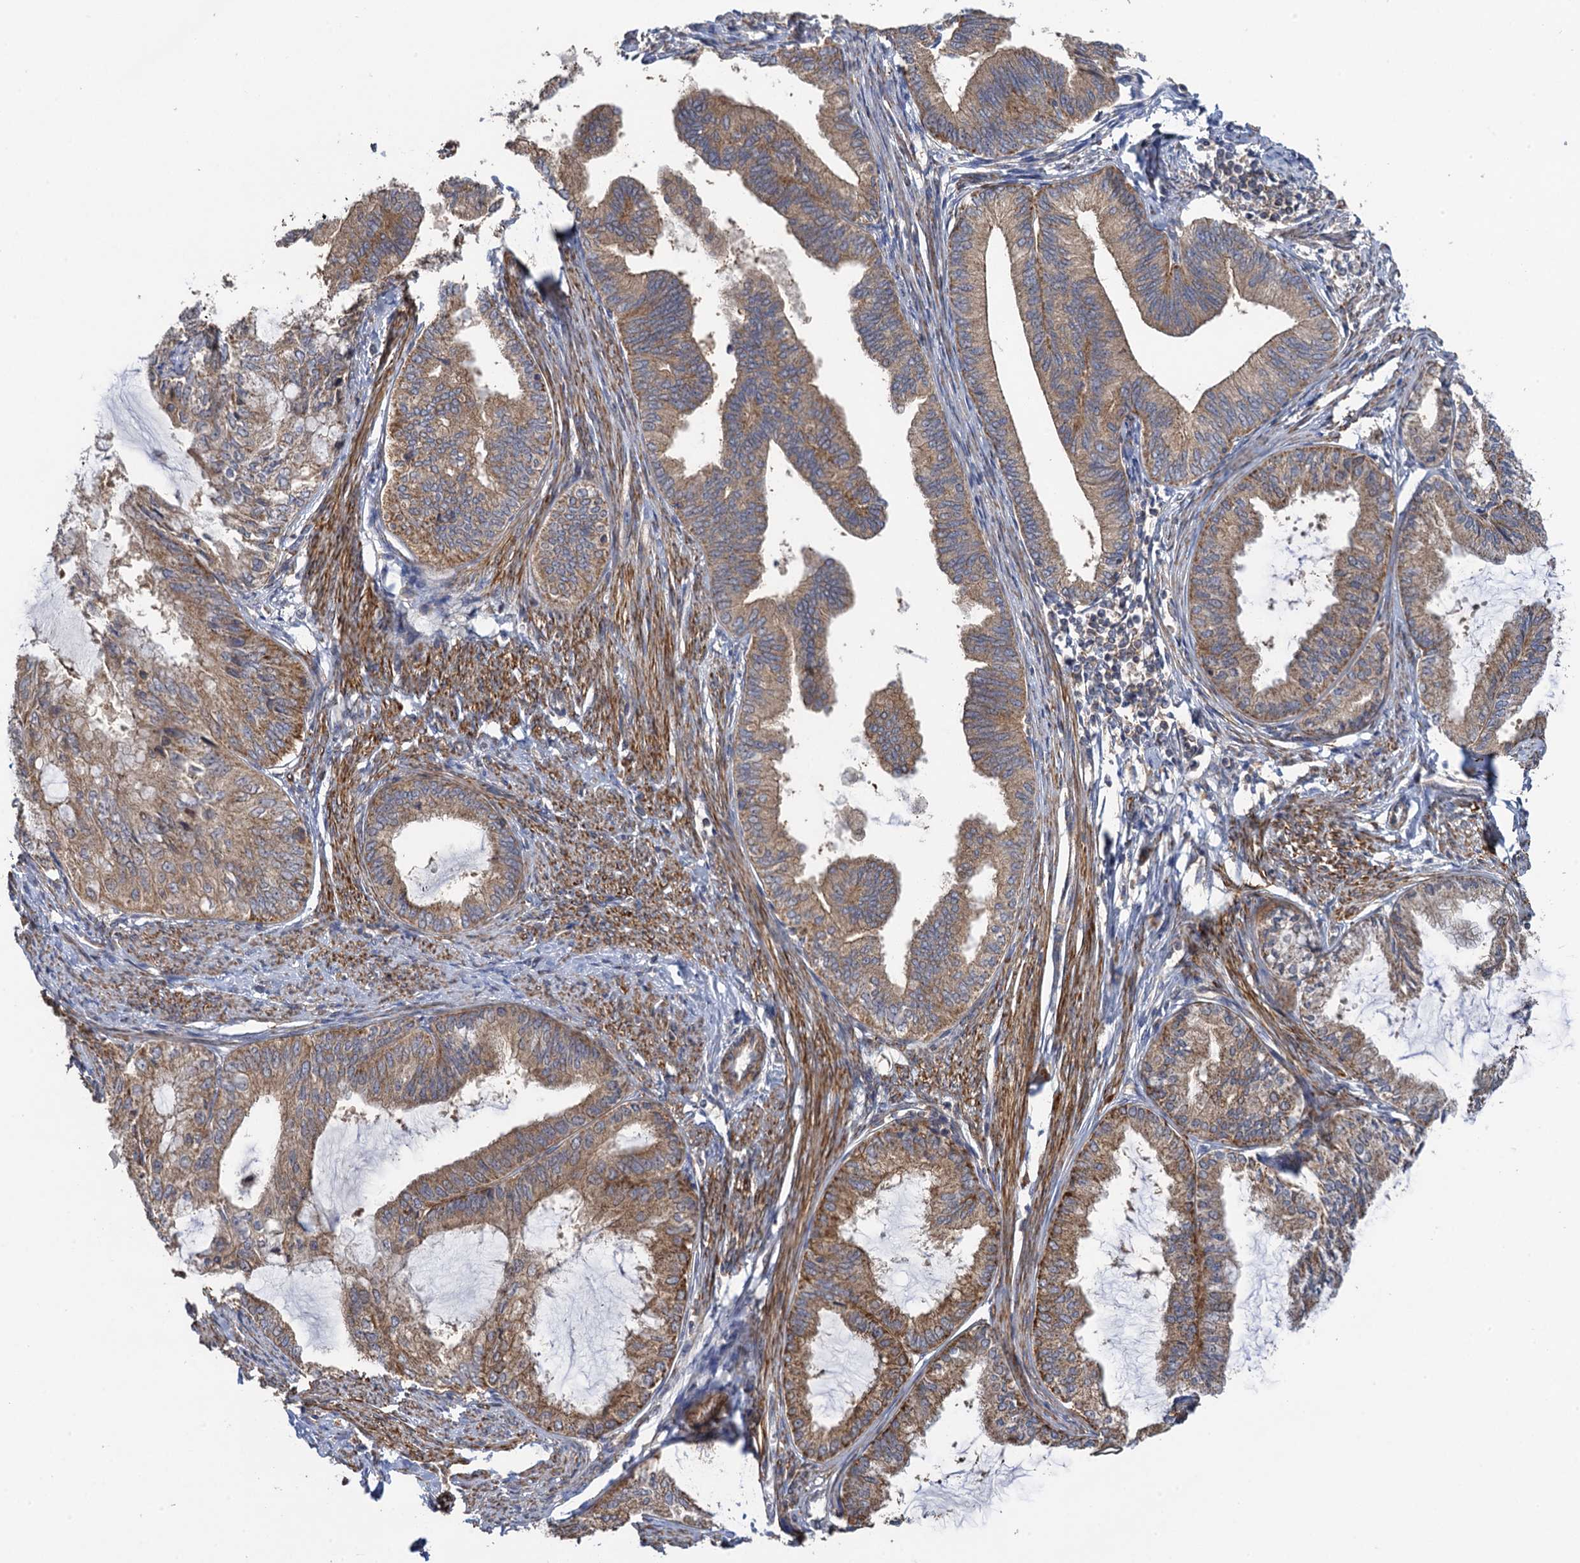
{"staining": {"intensity": "moderate", "quantity": ">75%", "location": "cytoplasmic/membranous"}, "tissue": "endometrial cancer", "cell_type": "Tumor cells", "image_type": "cancer", "snomed": [{"axis": "morphology", "description": "Adenocarcinoma, NOS"}, {"axis": "topography", "description": "Endometrium"}], "caption": "Immunohistochemistry micrograph of neoplastic tissue: human adenocarcinoma (endometrial) stained using immunohistochemistry displays medium levels of moderate protein expression localized specifically in the cytoplasmic/membranous of tumor cells, appearing as a cytoplasmic/membranous brown color.", "gene": "WDR88", "patient": {"sex": "female", "age": 86}}